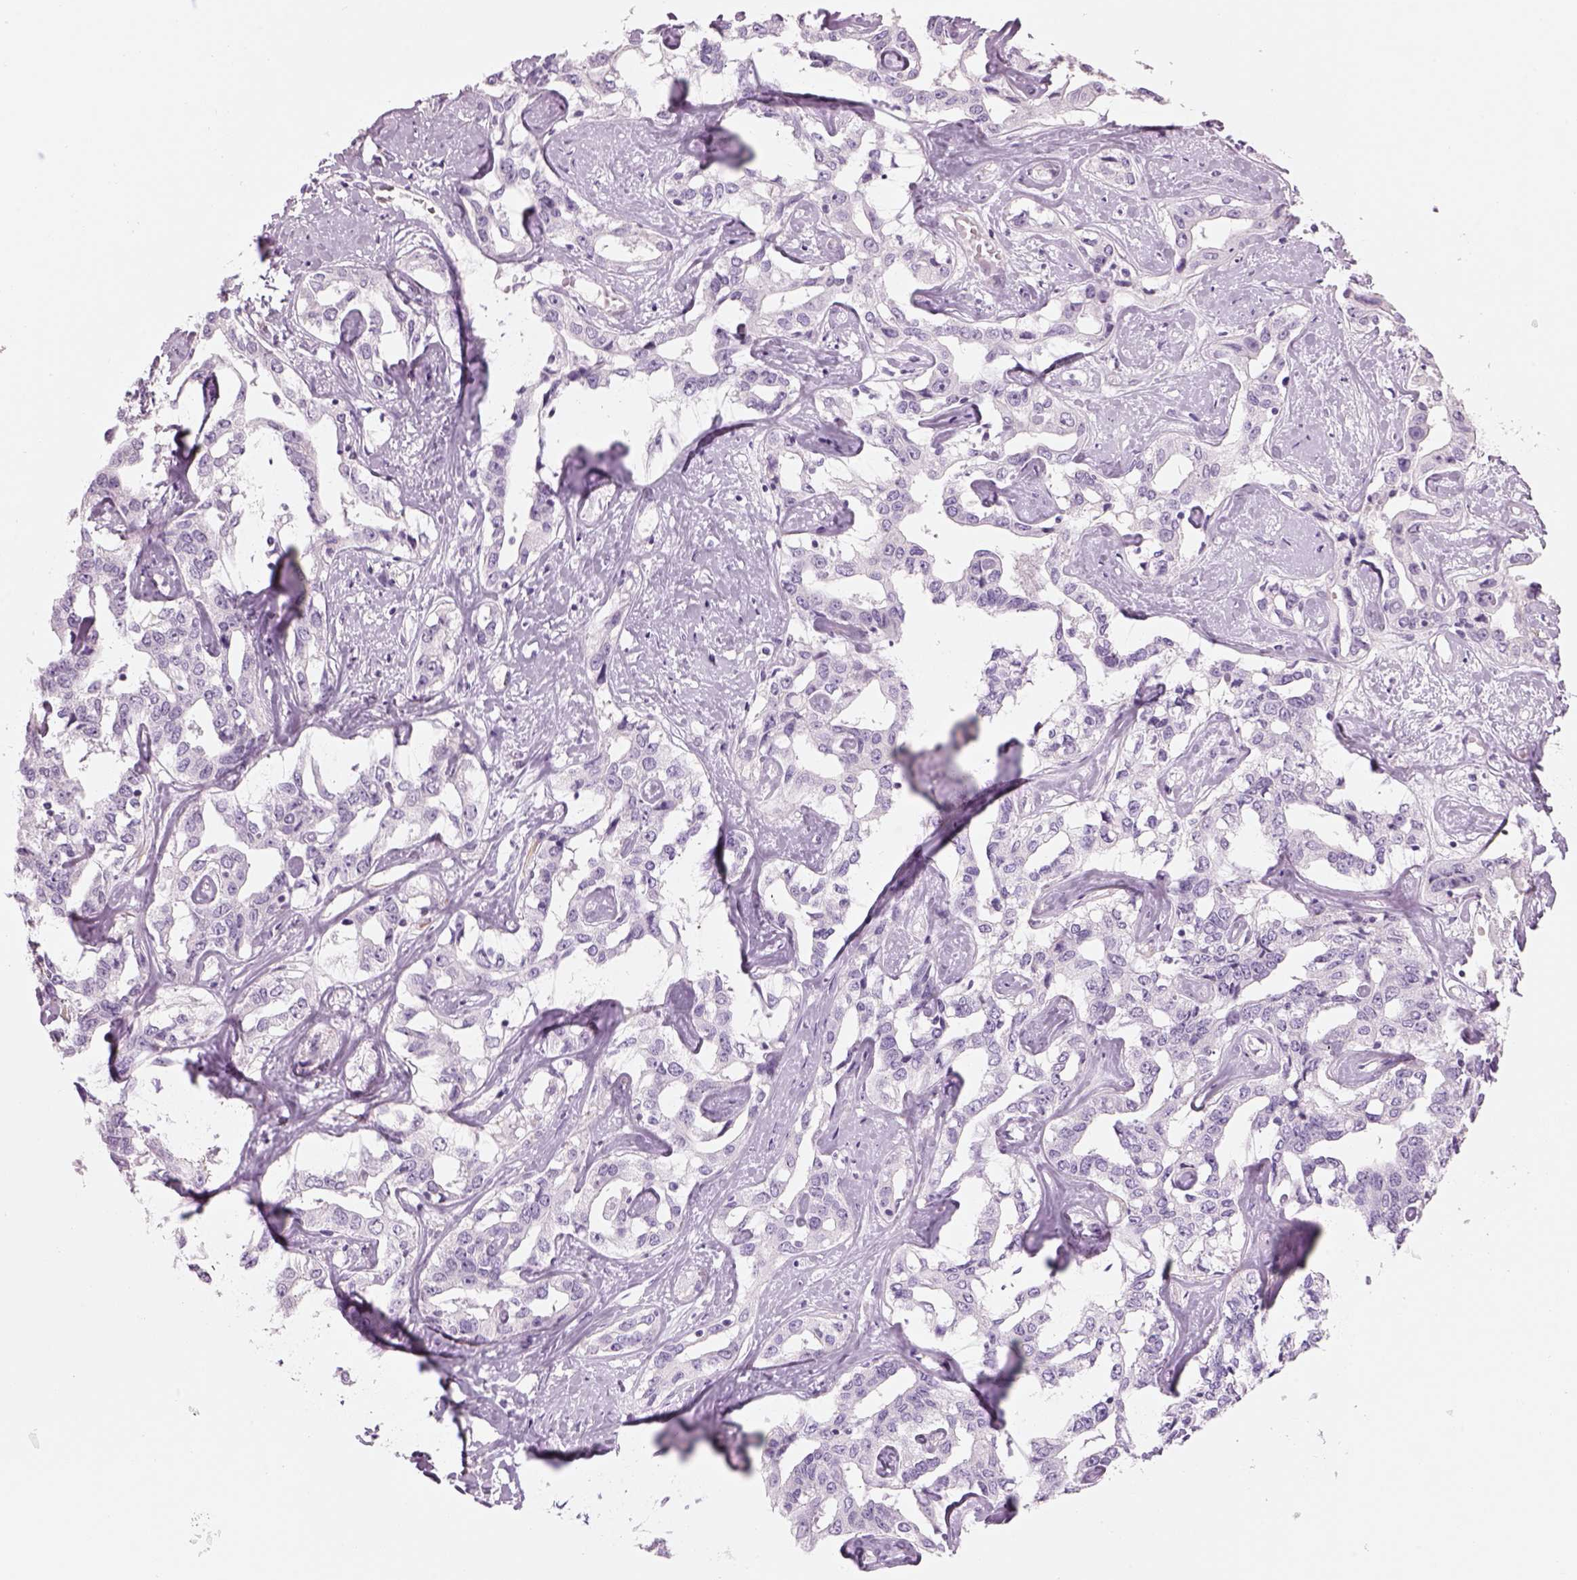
{"staining": {"intensity": "negative", "quantity": "none", "location": "none"}, "tissue": "liver cancer", "cell_type": "Tumor cells", "image_type": "cancer", "snomed": [{"axis": "morphology", "description": "Cholangiocarcinoma"}, {"axis": "topography", "description": "Liver"}], "caption": "Immunohistochemistry micrograph of human liver cancer stained for a protein (brown), which reveals no staining in tumor cells.", "gene": "GAS2L2", "patient": {"sex": "male", "age": 59}}